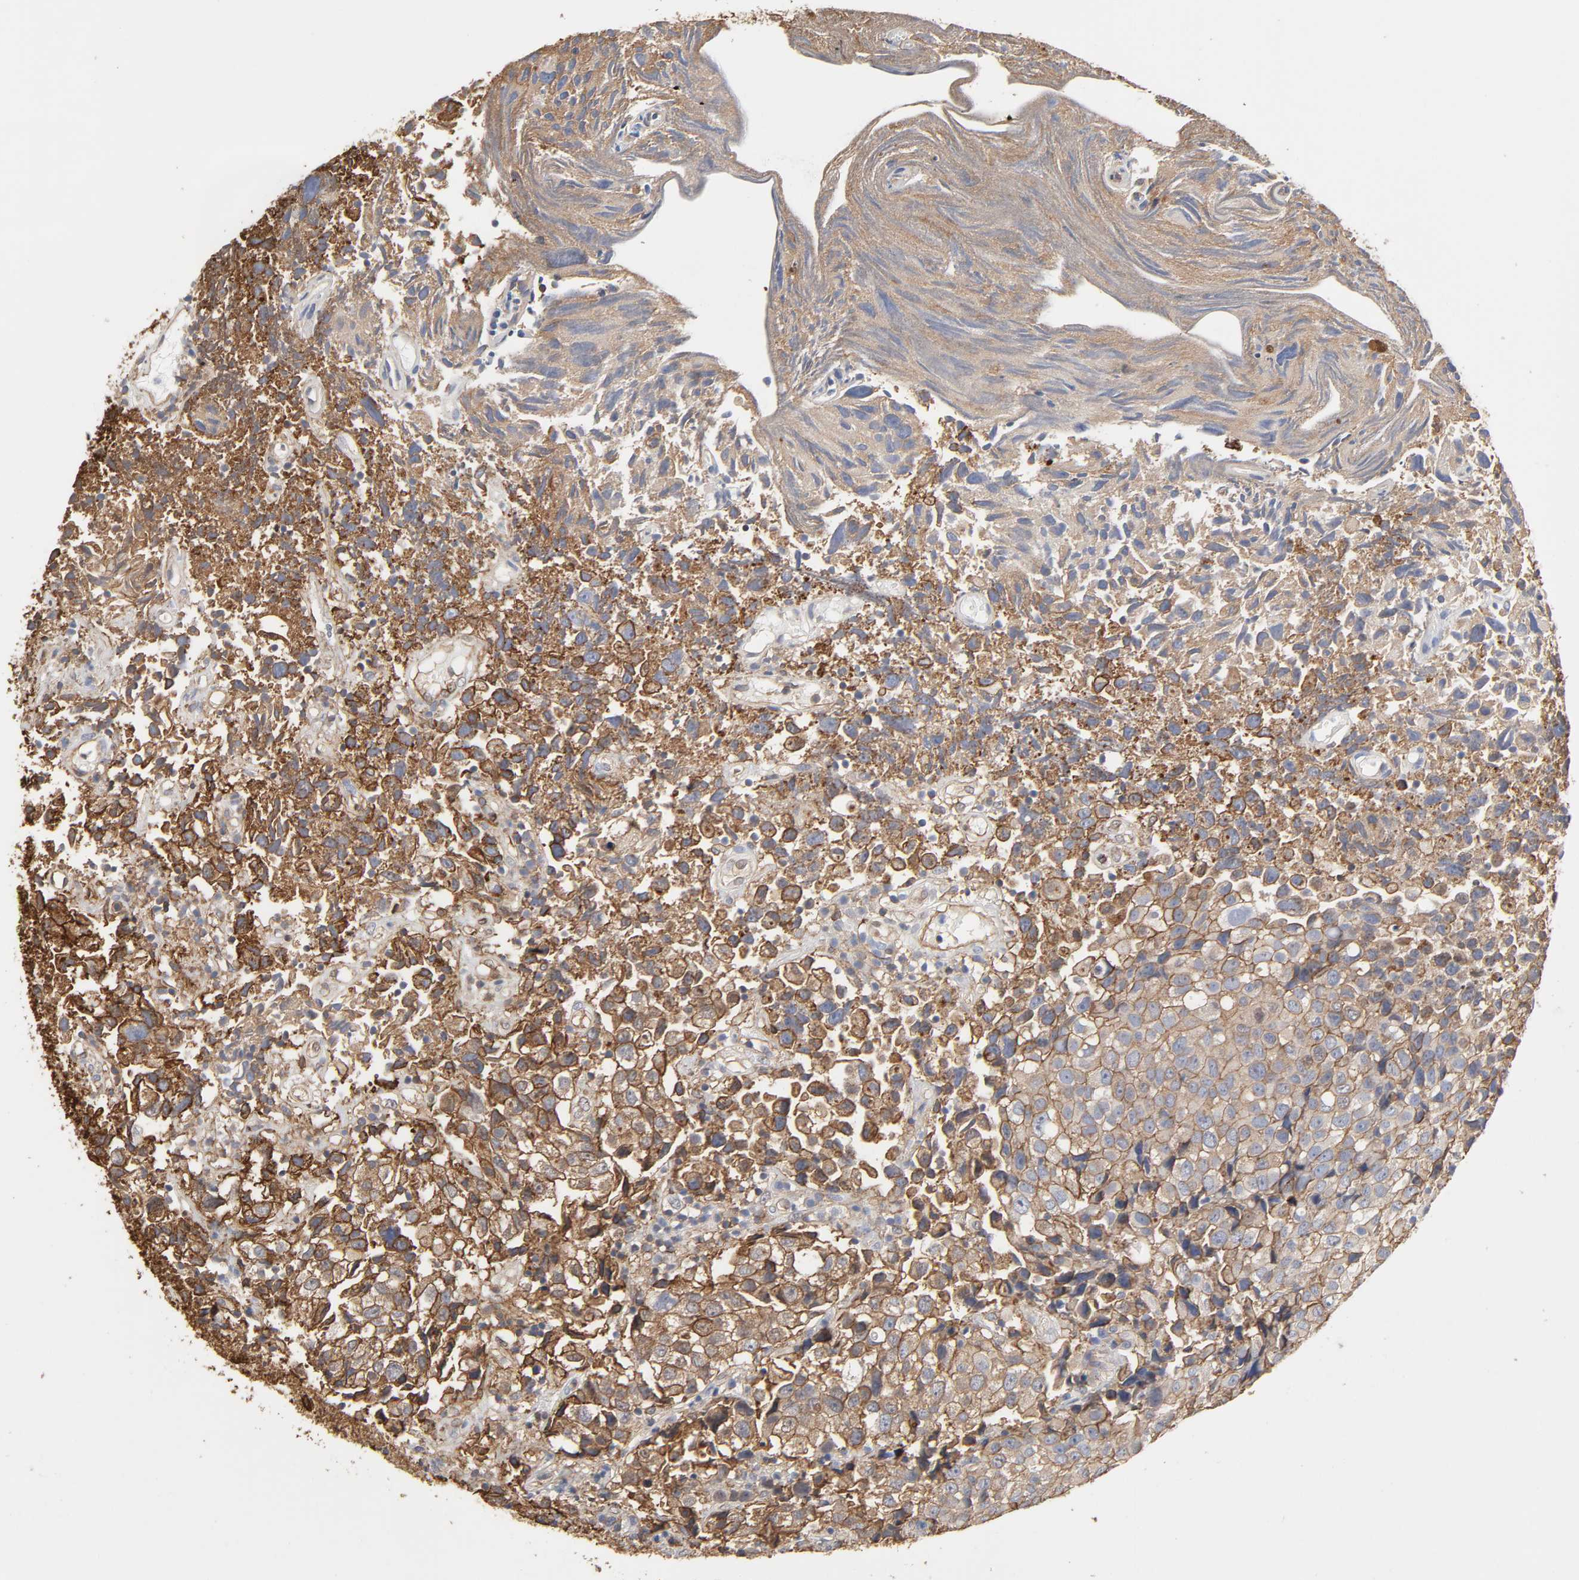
{"staining": {"intensity": "moderate", "quantity": ">75%", "location": "cytoplasmic/membranous"}, "tissue": "urothelial cancer", "cell_type": "Tumor cells", "image_type": "cancer", "snomed": [{"axis": "morphology", "description": "Urothelial carcinoma, High grade"}, {"axis": "topography", "description": "Urinary bladder"}], "caption": "Urothelial cancer stained with immunohistochemistry exhibits moderate cytoplasmic/membranous expression in approximately >75% of tumor cells.", "gene": "ANXA2", "patient": {"sex": "female", "age": 75}}